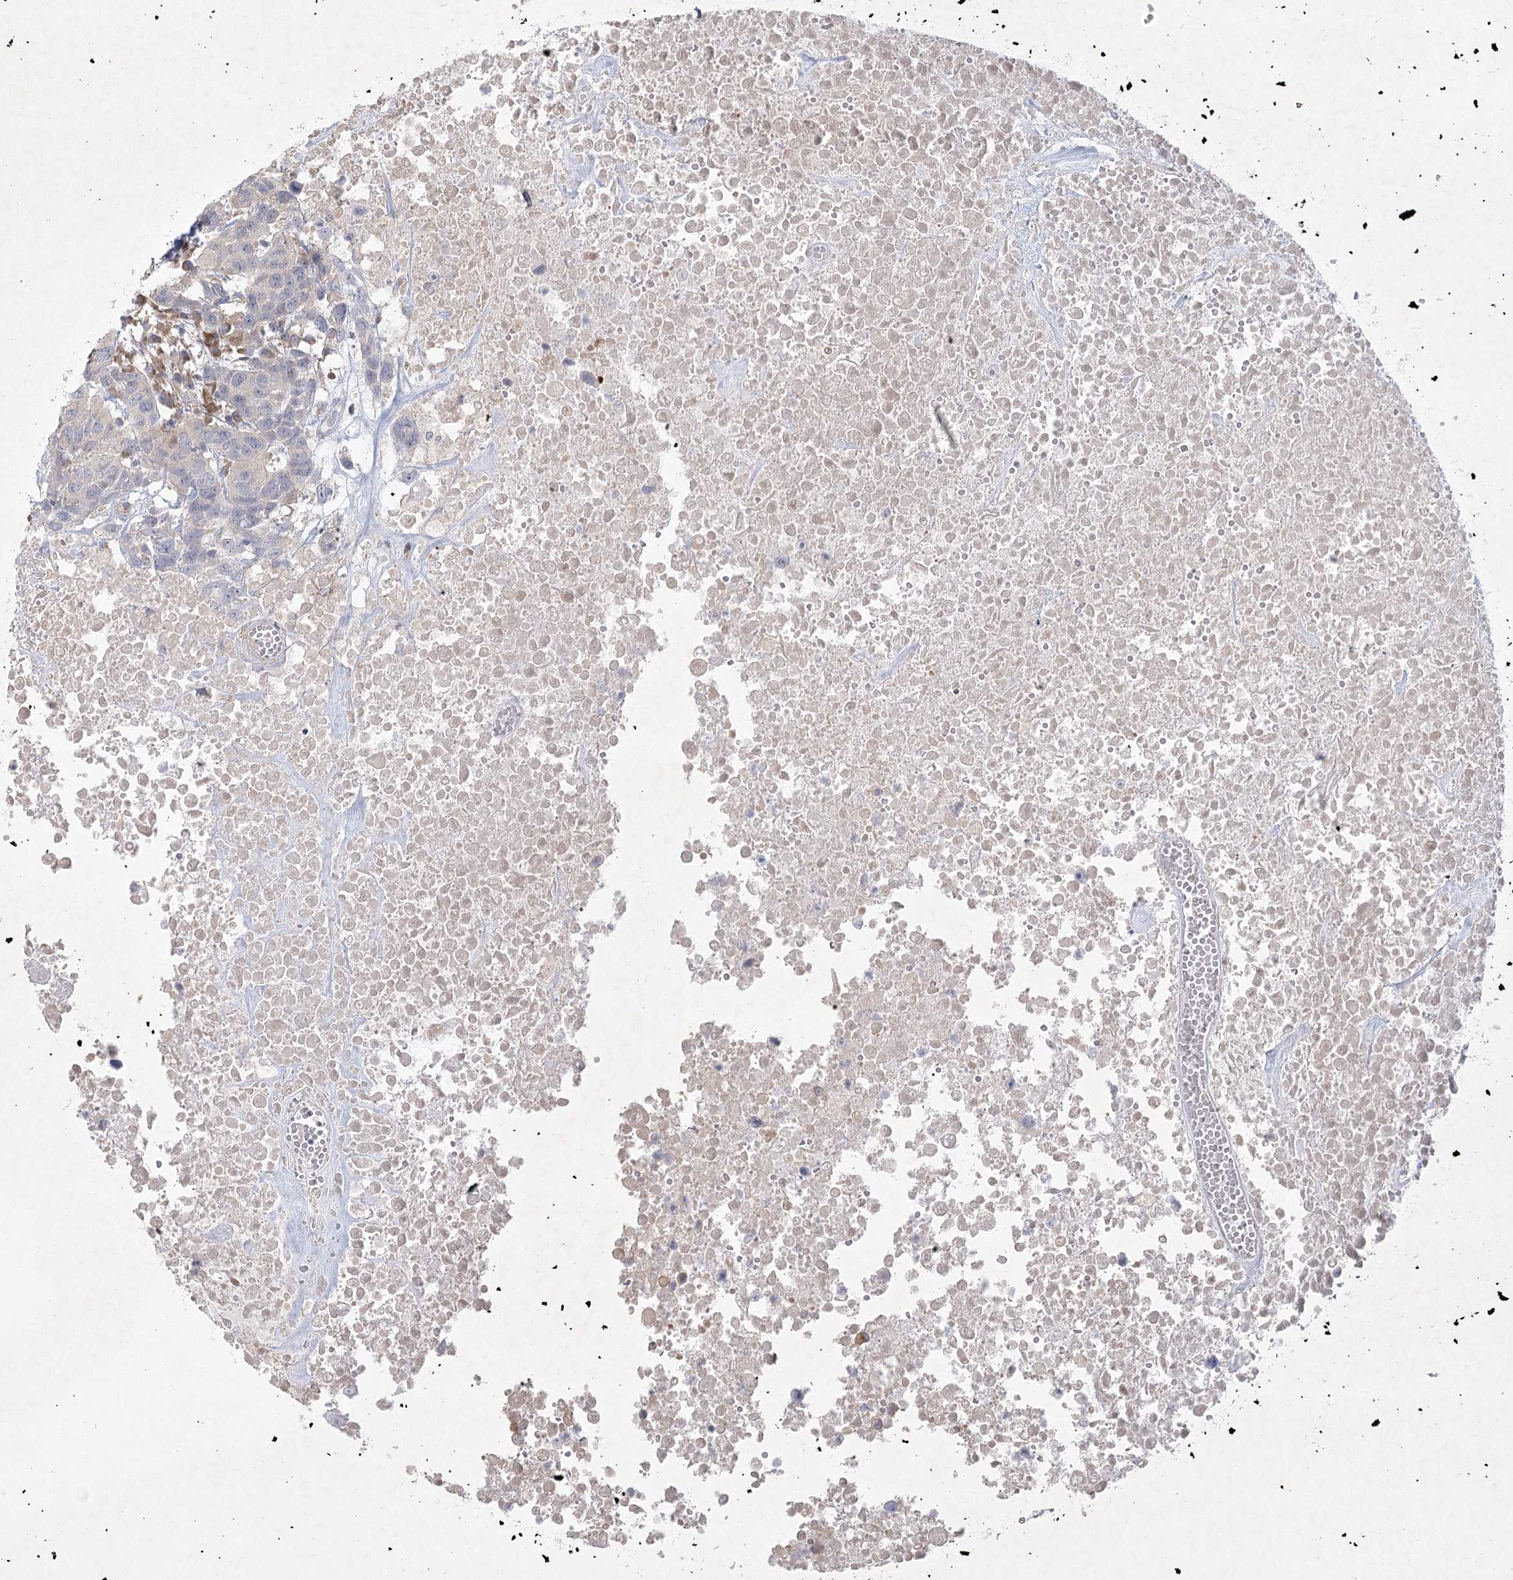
{"staining": {"intensity": "negative", "quantity": "none", "location": "none"}, "tissue": "head and neck cancer", "cell_type": "Tumor cells", "image_type": "cancer", "snomed": [{"axis": "morphology", "description": "Squamous cell carcinoma, NOS"}, {"axis": "topography", "description": "Head-Neck"}], "caption": "Head and neck squamous cell carcinoma stained for a protein using immunohistochemistry (IHC) shows no expression tumor cells.", "gene": "FAM110C", "patient": {"sex": "male", "age": 66}}